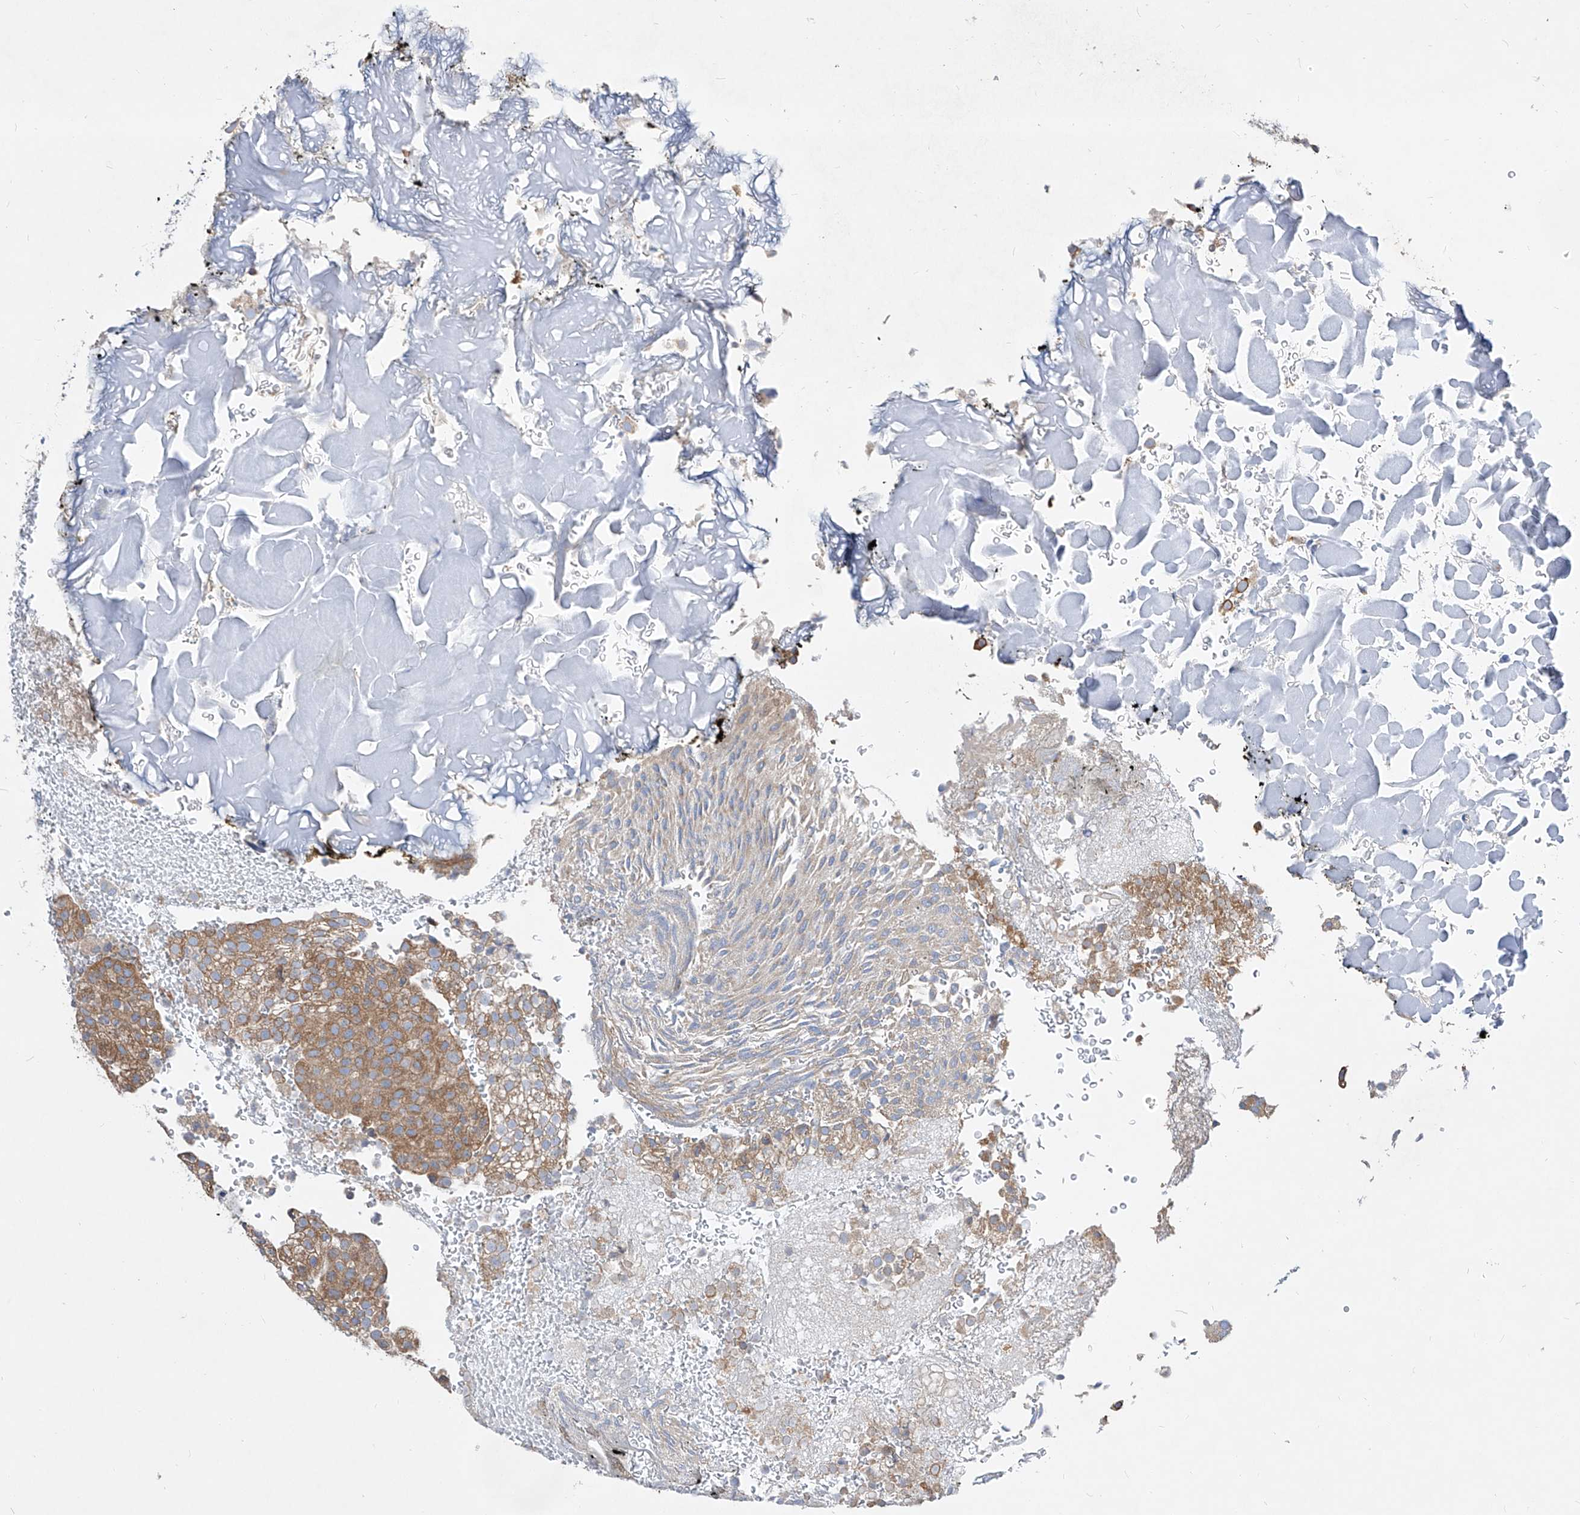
{"staining": {"intensity": "moderate", "quantity": "25%-75%", "location": "cytoplasmic/membranous"}, "tissue": "urothelial cancer", "cell_type": "Tumor cells", "image_type": "cancer", "snomed": [{"axis": "morphology", "description": "Urothelial carcinoma, Low grade"}, {"axis": "topography", "description": "Urinary bladder"}], "caption": "Urothelial carcinoma (low-grade) tissue displays moderate cytoplasmic/membranous staining in approximately 25%-75% of tumor cells", "gene": "UFL1", "patient": {"sex": "male", "age": 78}}